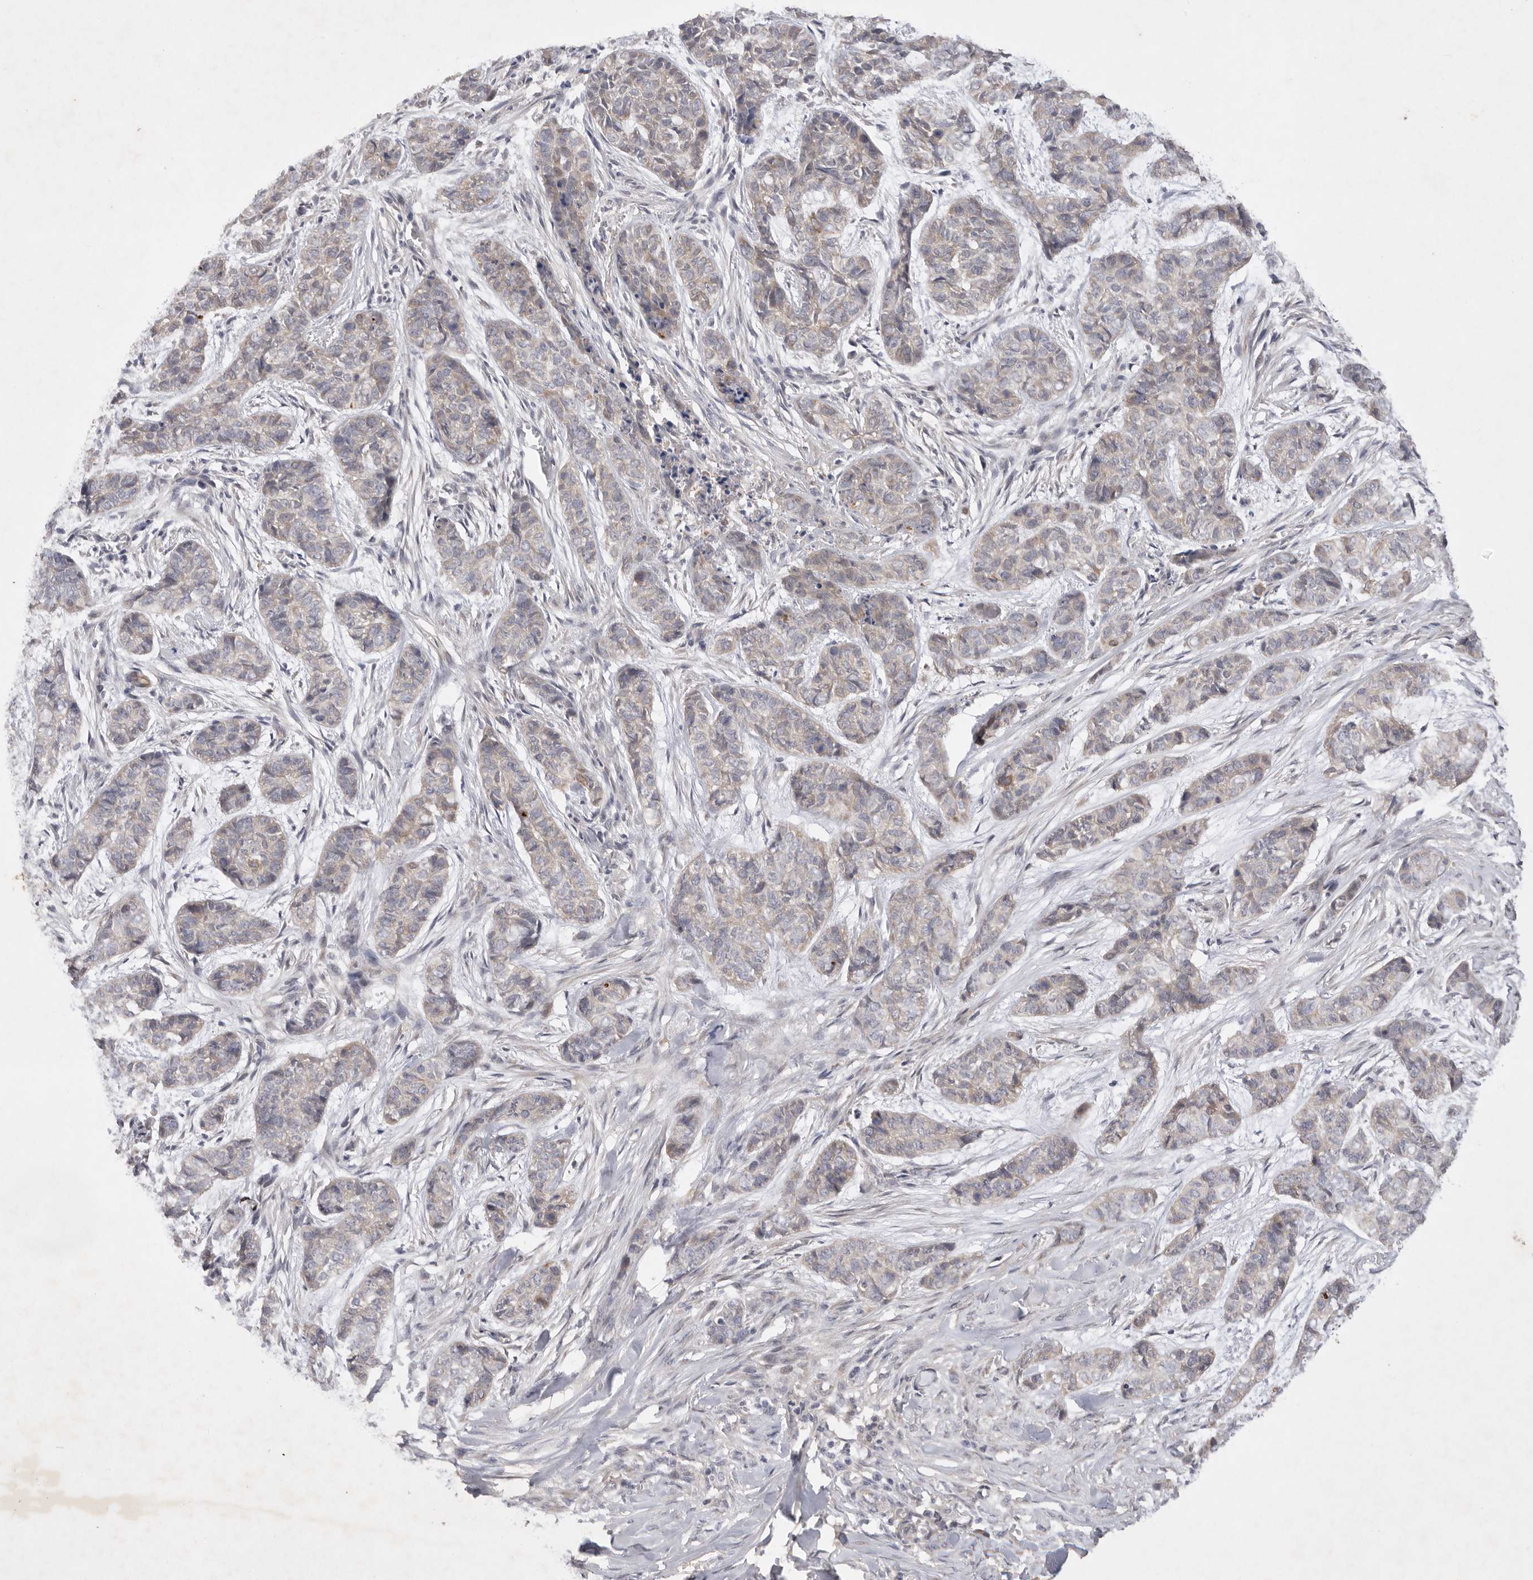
{"staining": {"intensity": "weak", "quantity": "<25%", "location": "cytoplasmic/membranous"}, "tissue": "skin cancer", "cell_type": "Tumor cells", "image_type": "cancer", "snomed": [{"axis": "morphology", "description": "Basal cell carcinoma"}, {"axis": "topography", "description": "Skin"}], "caption": "Tumor cells are negative for protein expression in human basal cell carcinoma (skin).", "gene": "PTPDC1", "patient": {"sex": "female", "age": 64}}